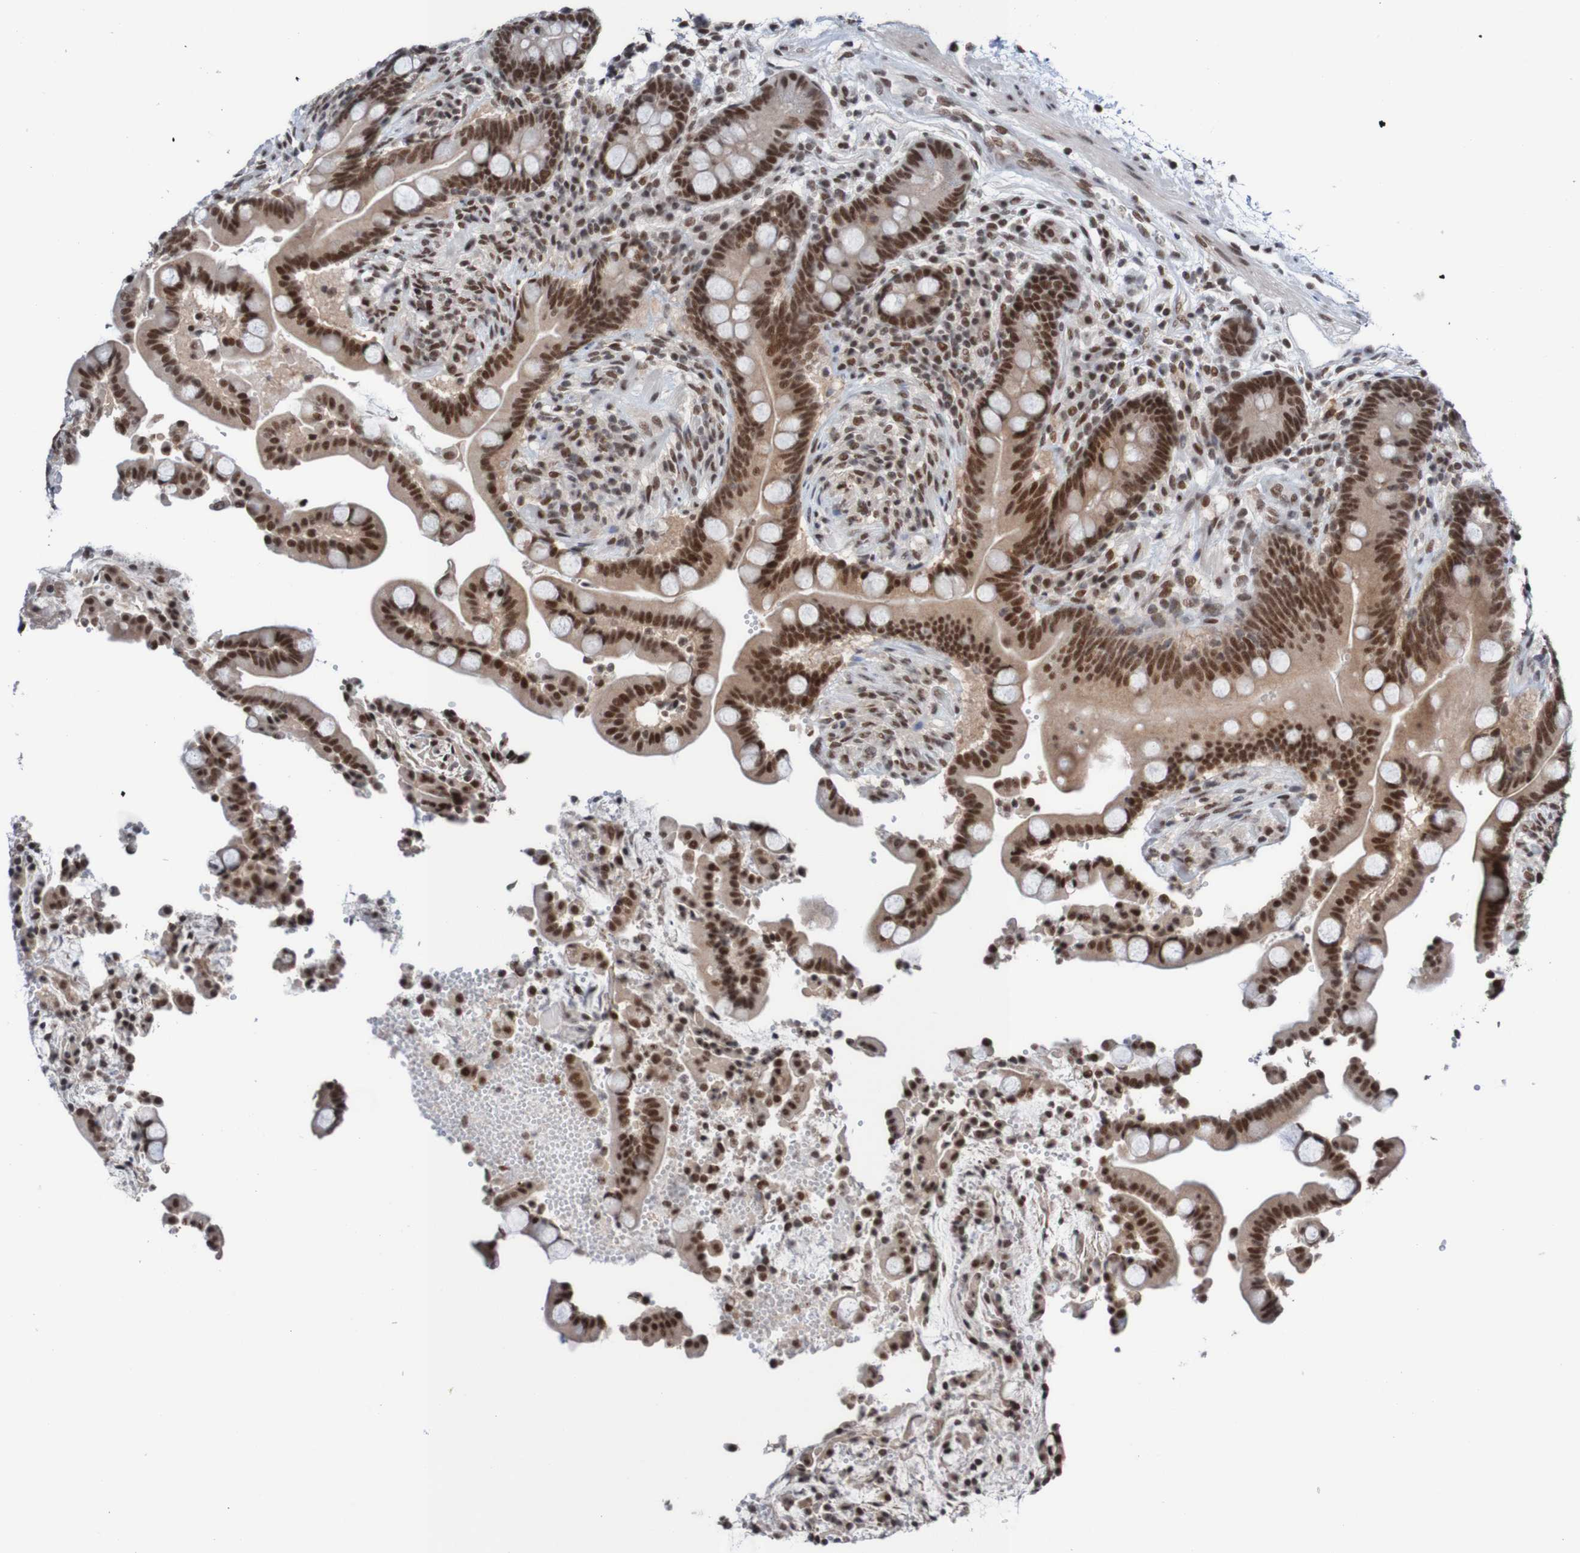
{"staining": {"intensity": "weak", "quantity": ">75%", "location": "nuclear"}, "tissue": "colon", "cell_type": "Endothelial cells", "image_type": "normal", "snomed": [{"axis": "morphology", "description": "Normal tissue, NOS"}, {"axis": "topography", "description": "Colon"}], "caption": "Benign colon displays weak nuclear positivity in approximately >75% of endothelial cells The protein is shown in brown color, while the nuclei are stained blue..", "gene": "CDC5L", "patient": {"sex": "male", "age": 73}}